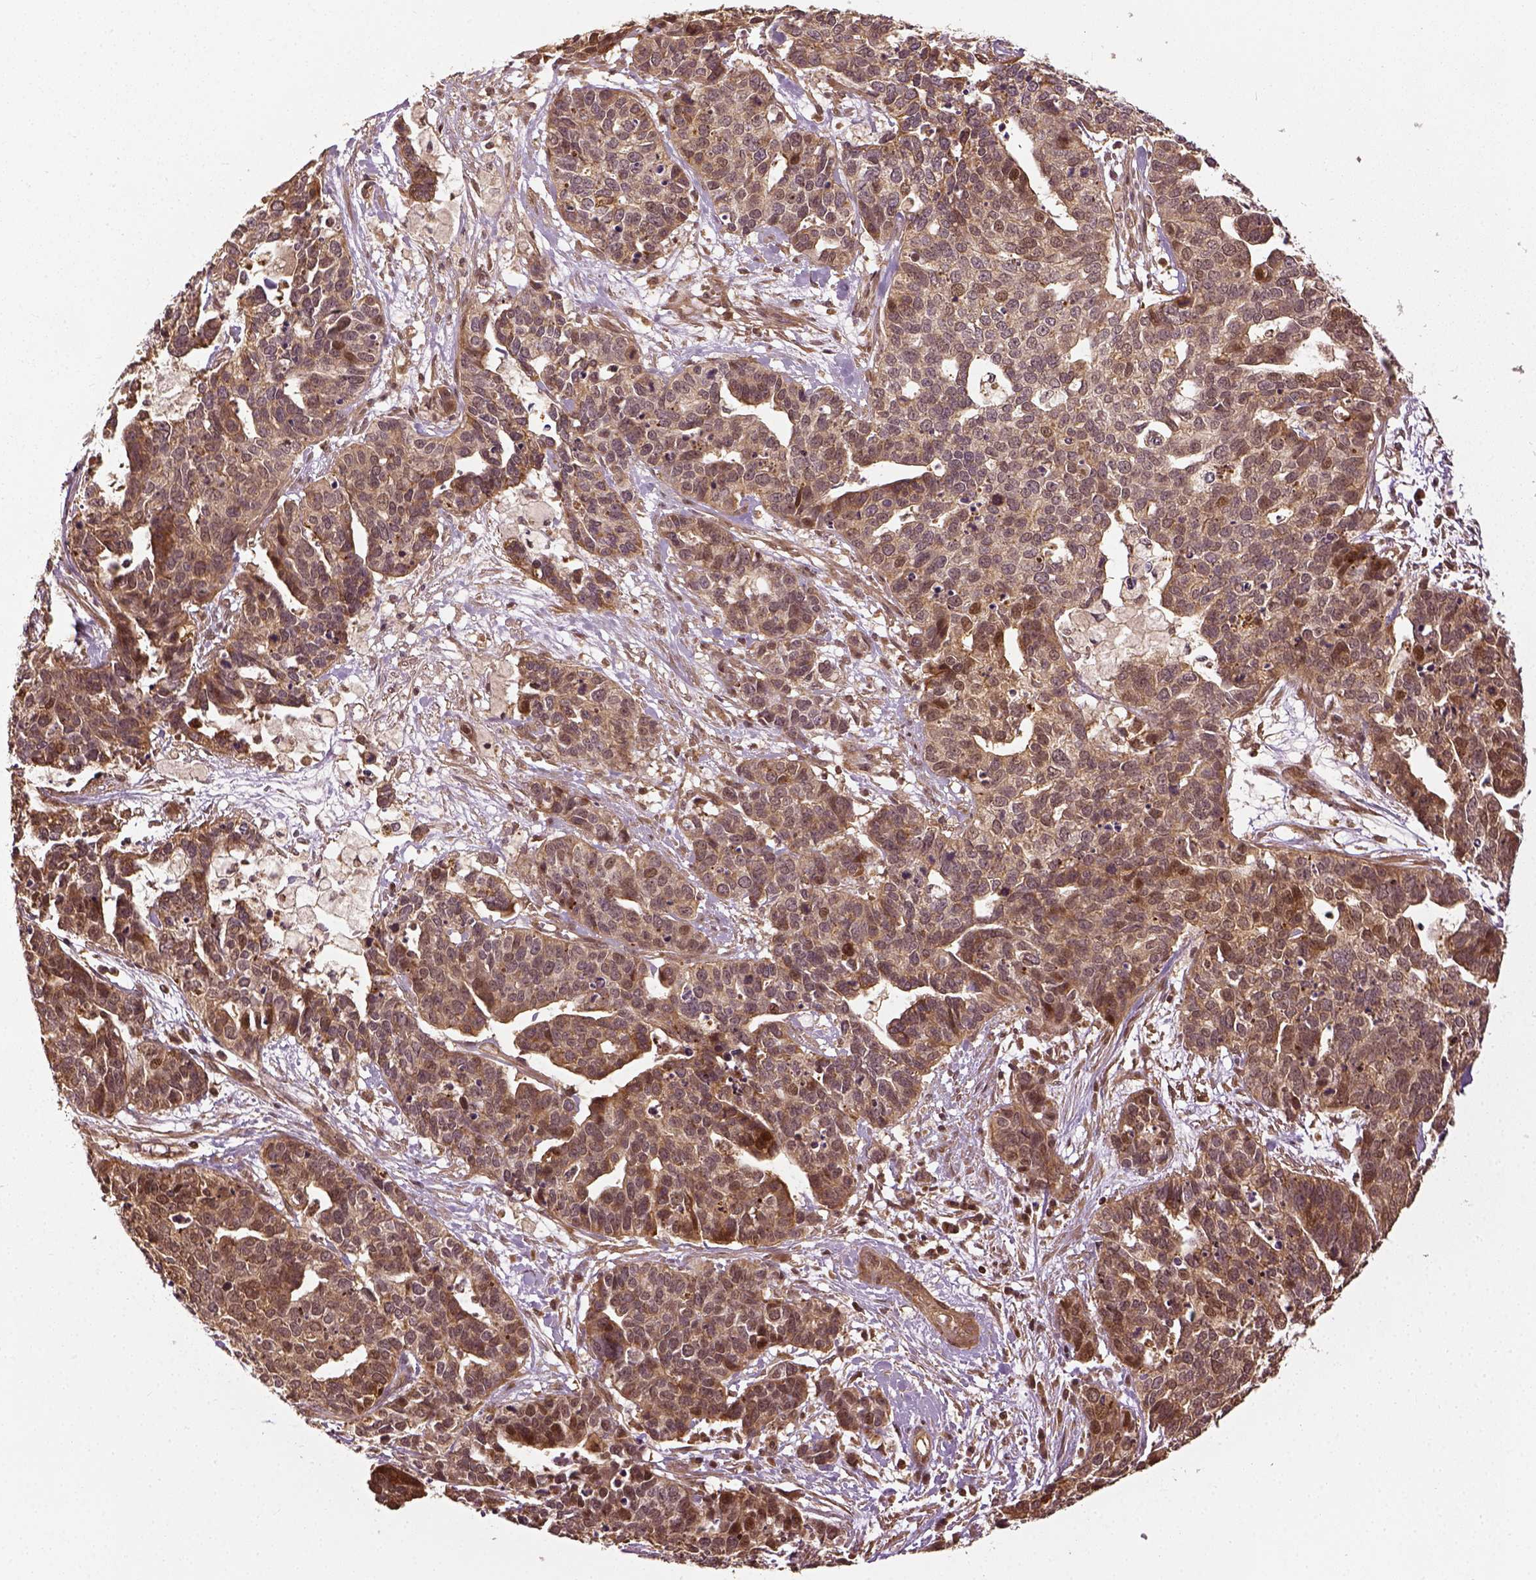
{"staining": {"intensity": "moderate", "quantity": ">75%", "location": "cytoplasmic/membranous"}, "tissue": "ovarian cancer", "cell_type": "Tumor cells", "image_type": "cancer", "snomed": [{"axis": "morphology", "description": "Carcinoma, endometroid"}, {"axis": "topography", "description": "Ovary"}], "caption": "Immunohistochemistry photomicrograph of neoplastic tissue: human ovarian cancer (endometroid carcinoma) stained using immunohistochemistry exhibits medium levels of moderate protein expression localized specifically in the cytoplasmic/membranous of tumor cells, appearing as a cytoplasmic/membranous brown color.", "gene": "VEGFA", "patient": {"sex": "female", "age": 65}}